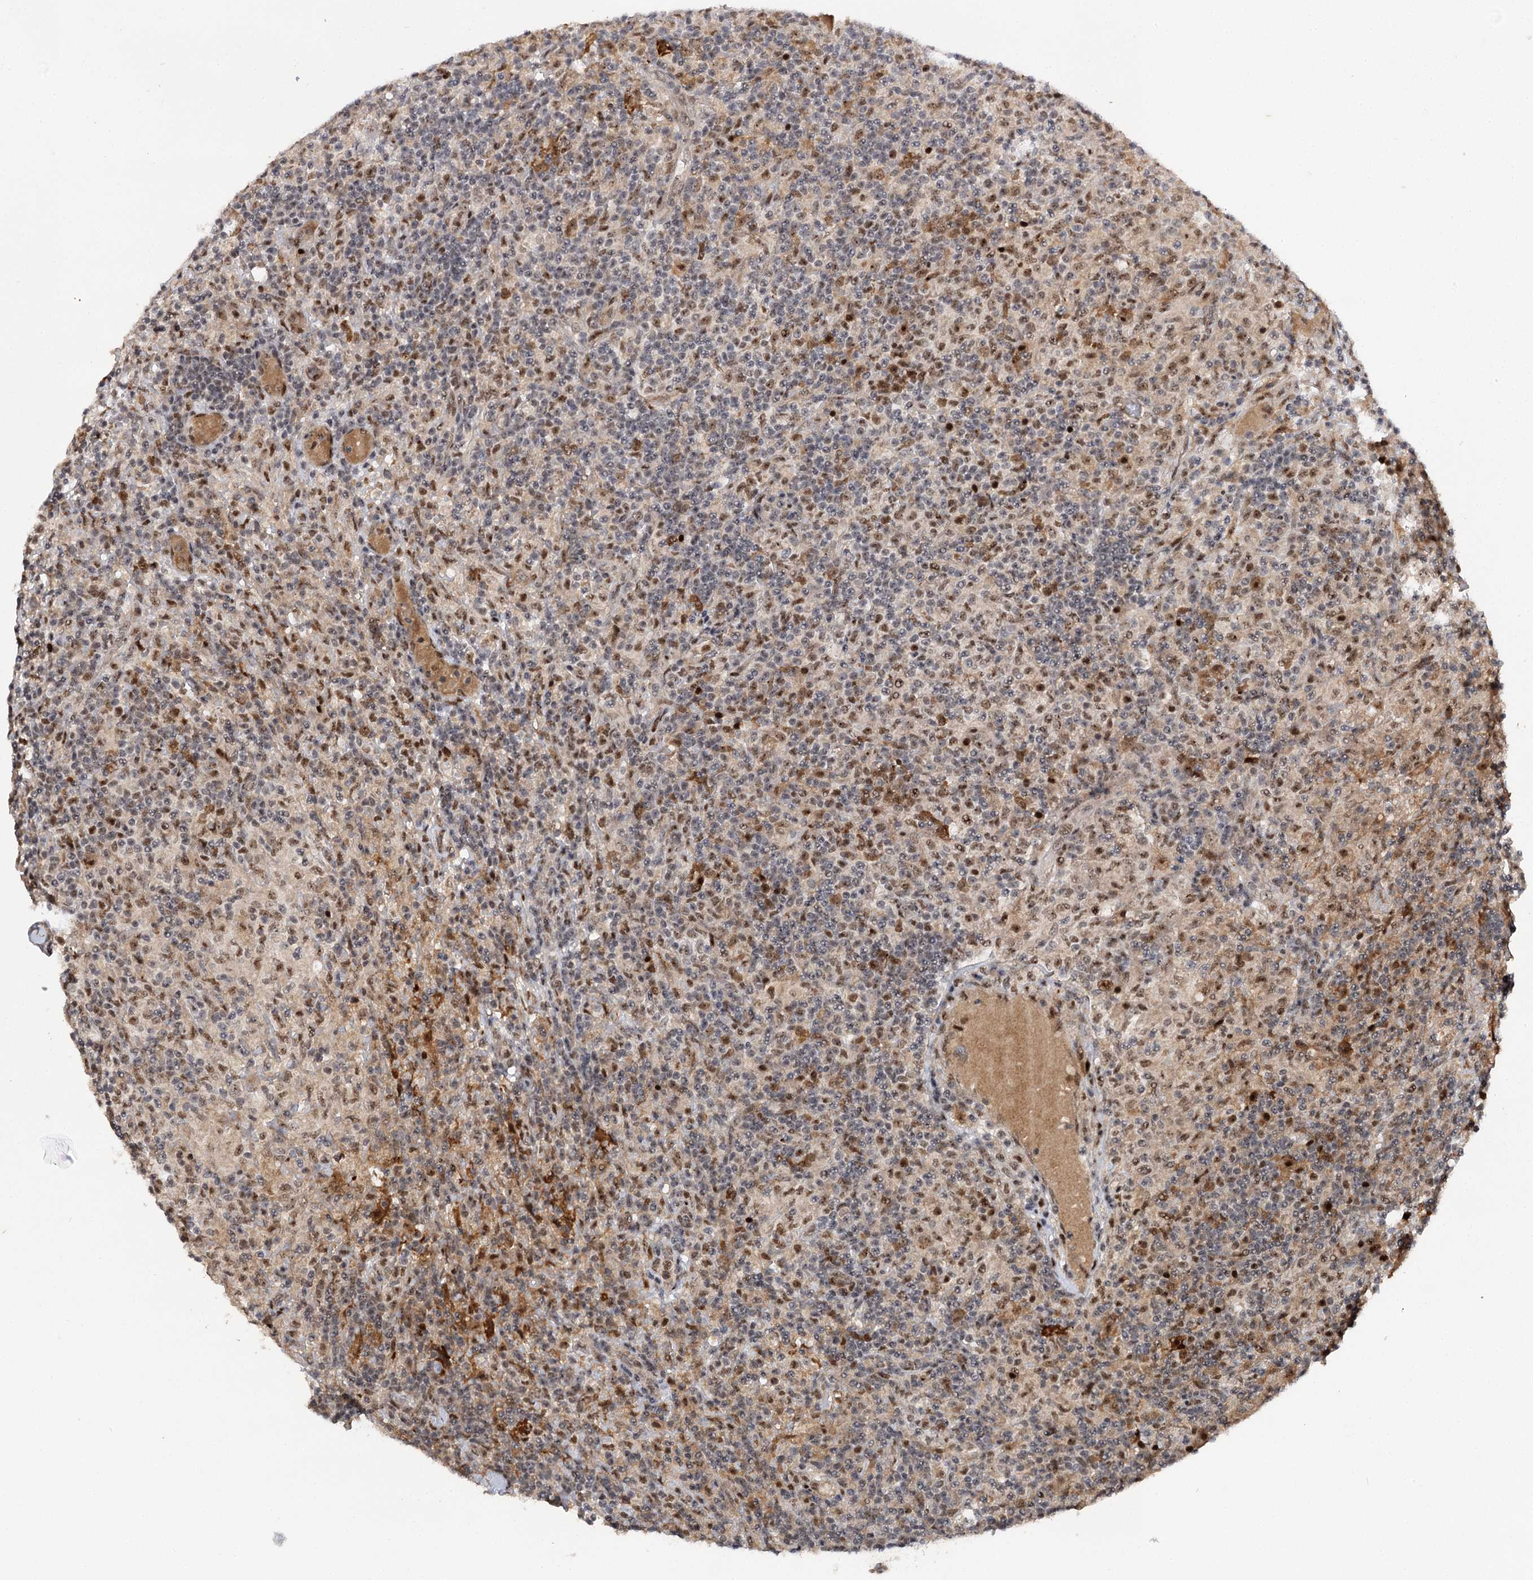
{"staining": {"intensity": "moderate", "quantity": ">75%", "location": "nuclear"}, "tissue": "lymphoma", "cell_type": "Tumor cells", "image_type": "cancer", "snomed": [{"axis": "morphology", "description": "Hodgkin's disease, NOS"}, {"axis": "topography", "description": "Lymph node"}], "caption": "Protein expression analysis of human Hodgkin's disease reveals moderate nuclear positivity in about >75% of tumor cells.", "gene": "BUD13", "patient": {"sex": "male", "age": 70}}